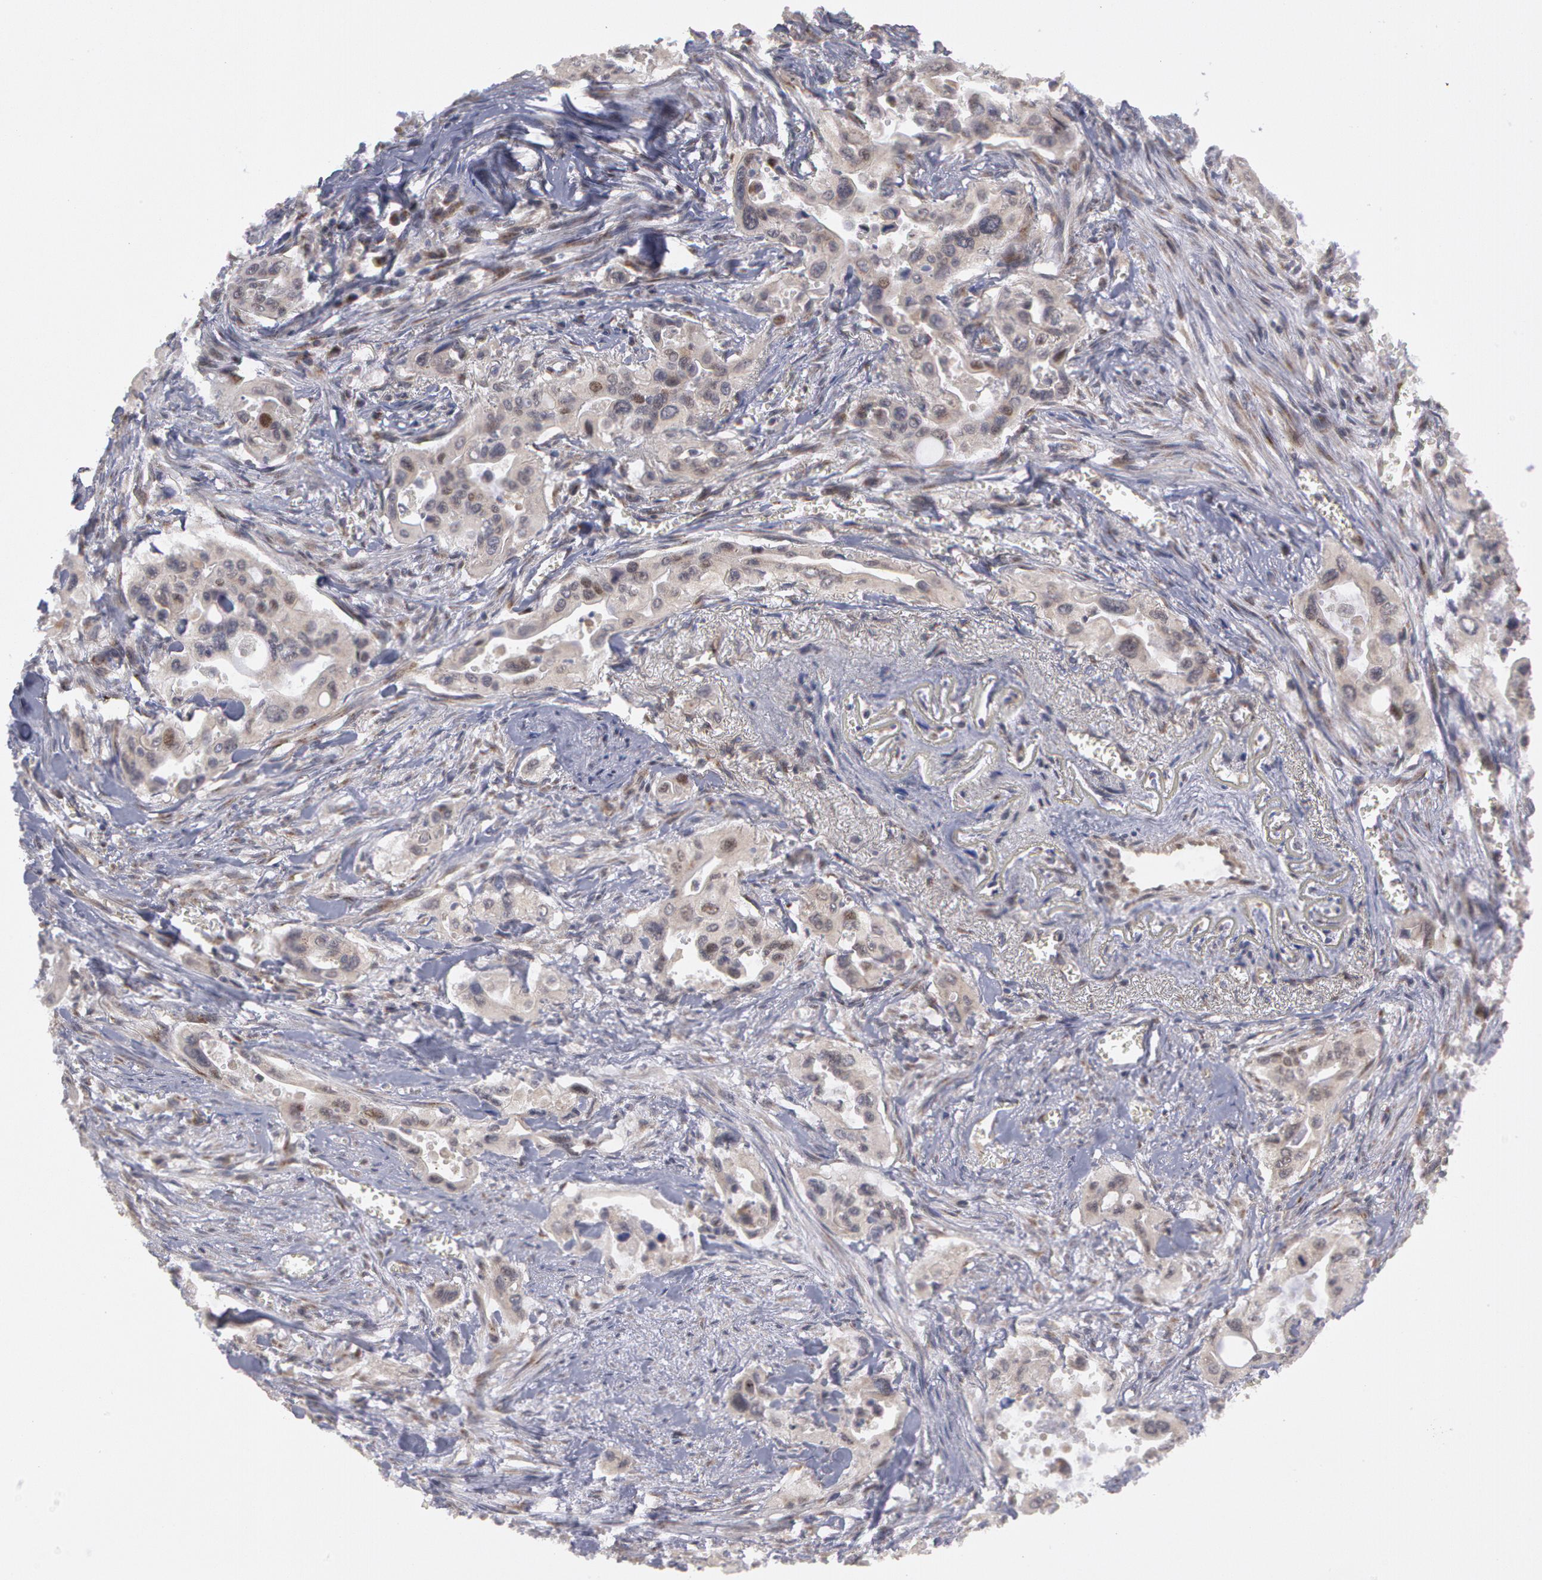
{"staining": {"intensity": "negative", "quantity": "none", "location": "none"}, "tissue": "pancreatic cancer", "cell_type": "Tumor cells", "image_type": "cancer", "snomed": [{"axis": "morphology", "description": "Adenocarcinoma, NOS"}, {"axis": "topography", "description": "Pancreas"}], "caption": "A high-resolution histopathology image shows IHC staining of pancreatic cancer (adenocarcinoma), which reveals no significant expression in tumor cells.", "gene": "STX5", "patient": {"sex": "male", "age": 77}}